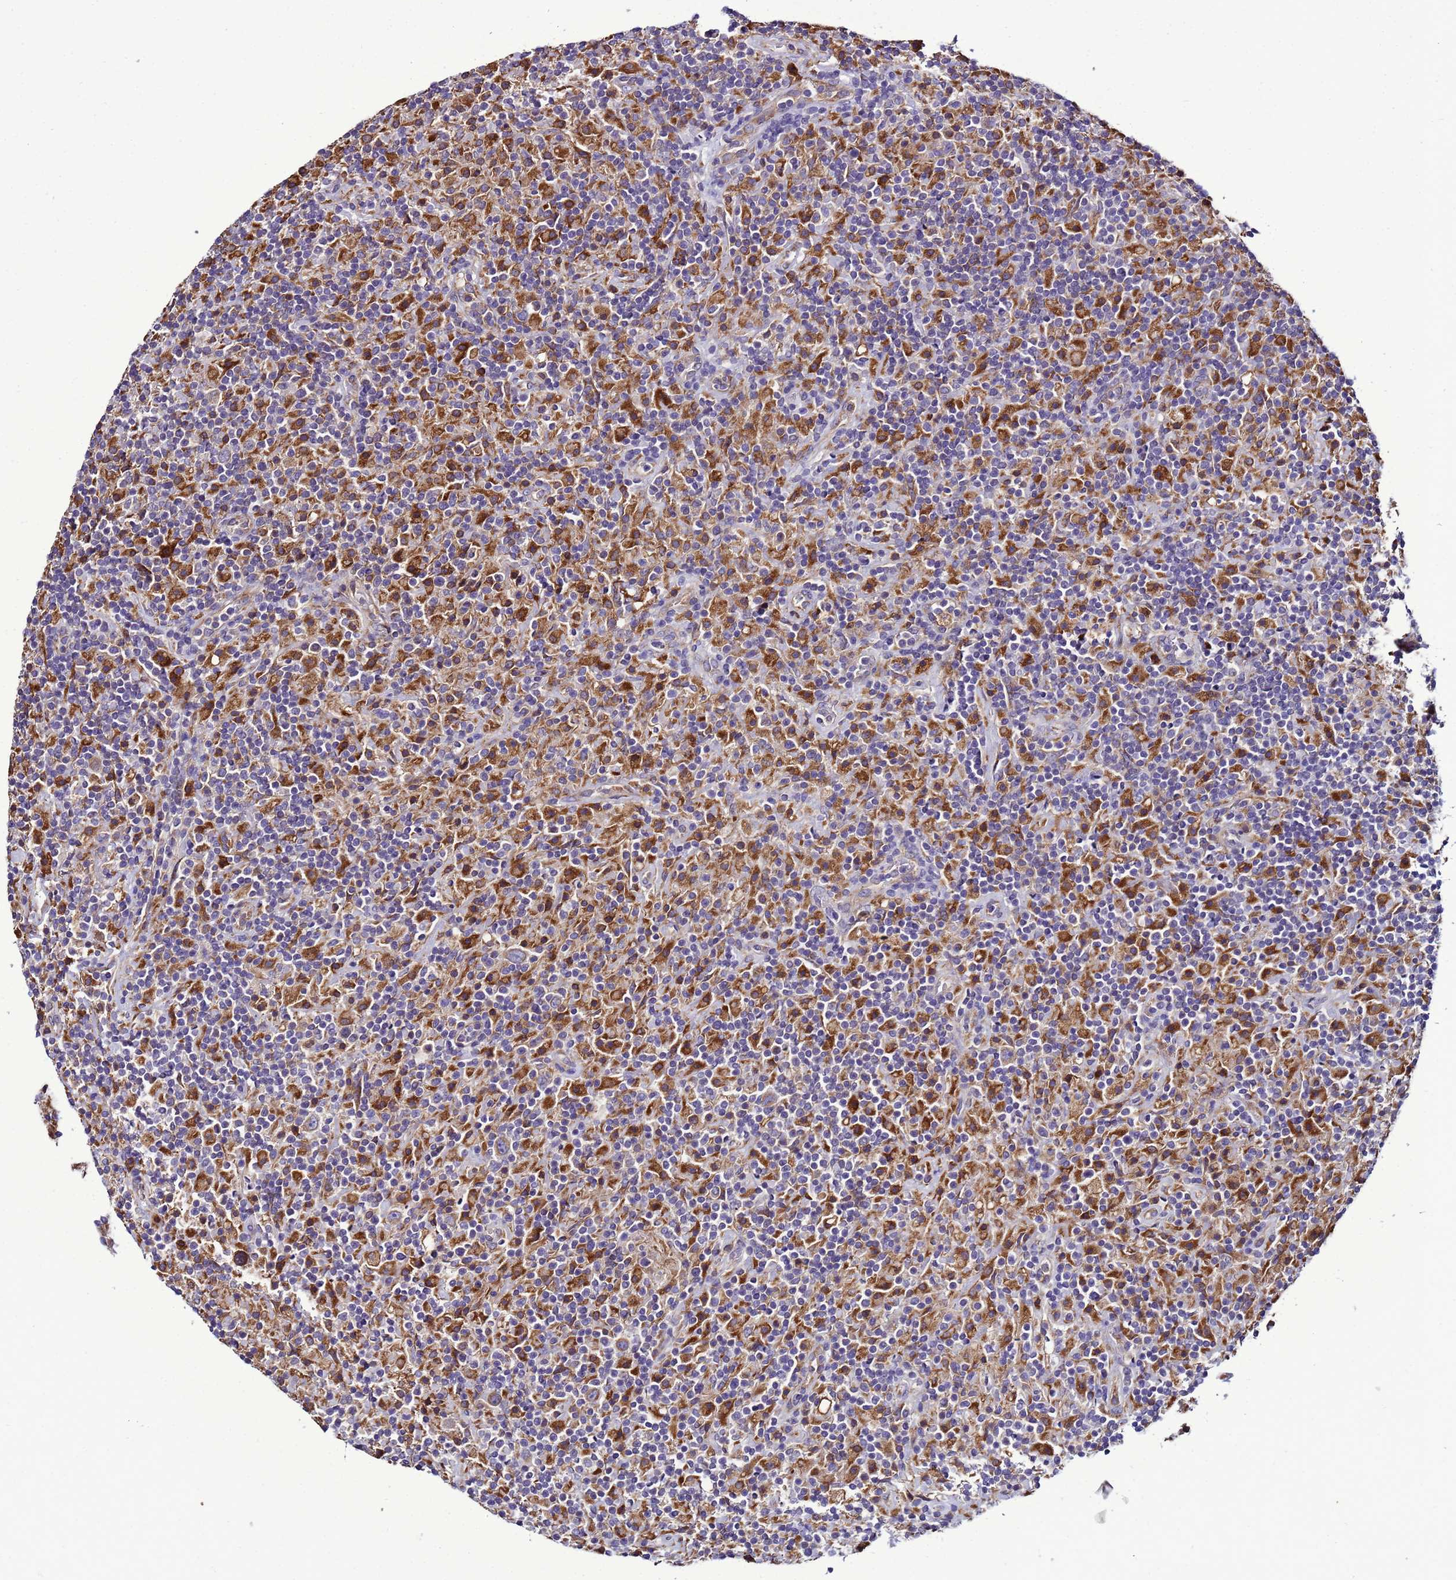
{"staining": {"intensity": "moderate", "quantity": "25%-75%", "location": "cytoplasmic/membranous"}, "tissue": "lymphoma", "cell_type": "Tumor cells", "image_type": "cancer", "snomed": [{"axis": "morphology", "description": "Hodgkin's disease, NOS"}, {"axis": "topography", "description": "Lymph node"}], "caption": "Tumor cells reveal medium levels of moderate cytoplasmic/membranous positivity in about 25%-75% of cells in human lymphoma.", "gene": "ANTKMT", "patient": {"sex": "male", "age": 70}}